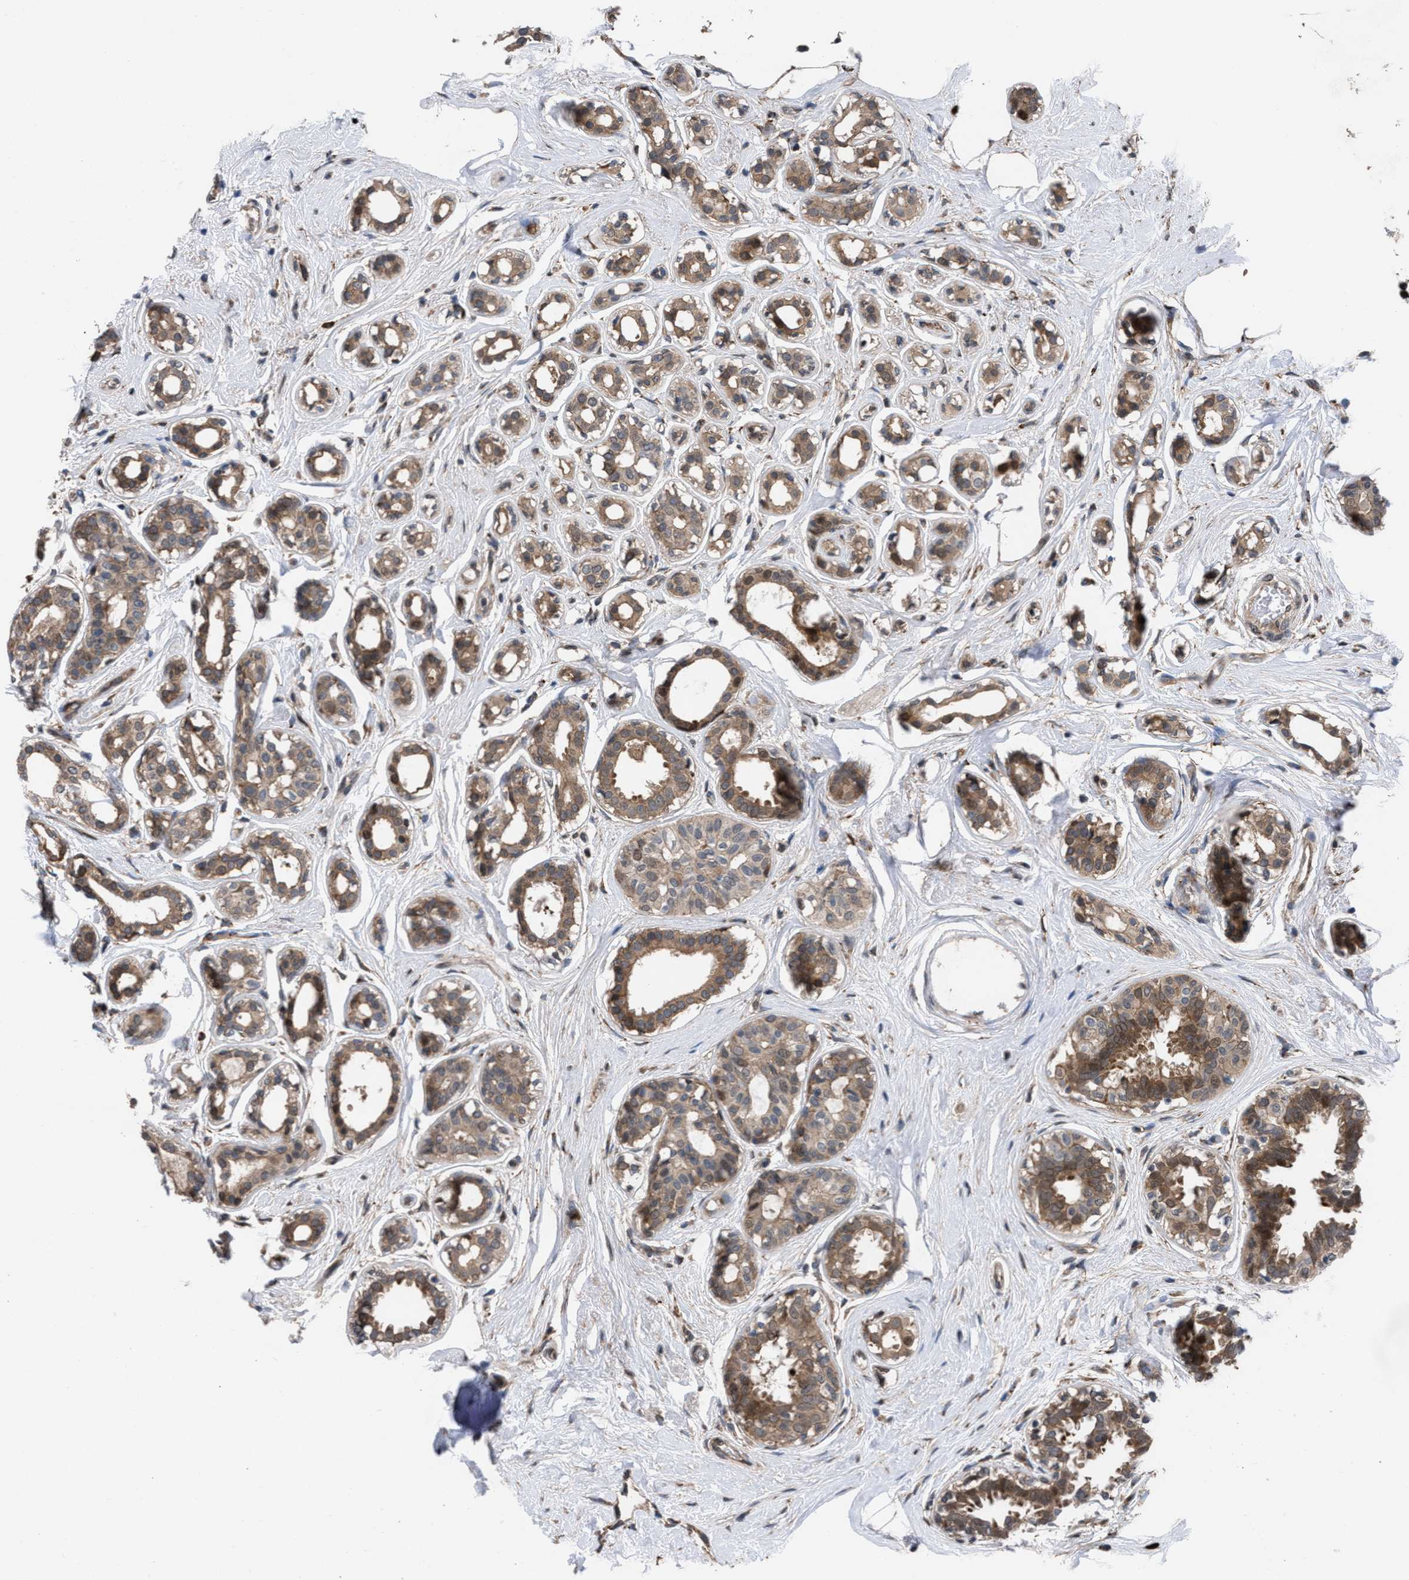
{"staining": {"intensity": "moderate", "quantity": ">75%", "location": "cytoplasmic/membranous"}, "tissue": "breast cancer", "cell_type": "Tumor cells", "image_type": "cancer", "snomed": [{"axis": "morphology", "description": "Duct carcinoma"}, {"axis": "topography", "description": "Breast"}], "caption": "Human breast cancer stained with a protein marker exhibits moderate staining in tumor cells.", "gene": "TP53BP2", "patient": {"sex": "female", "age": 55}}